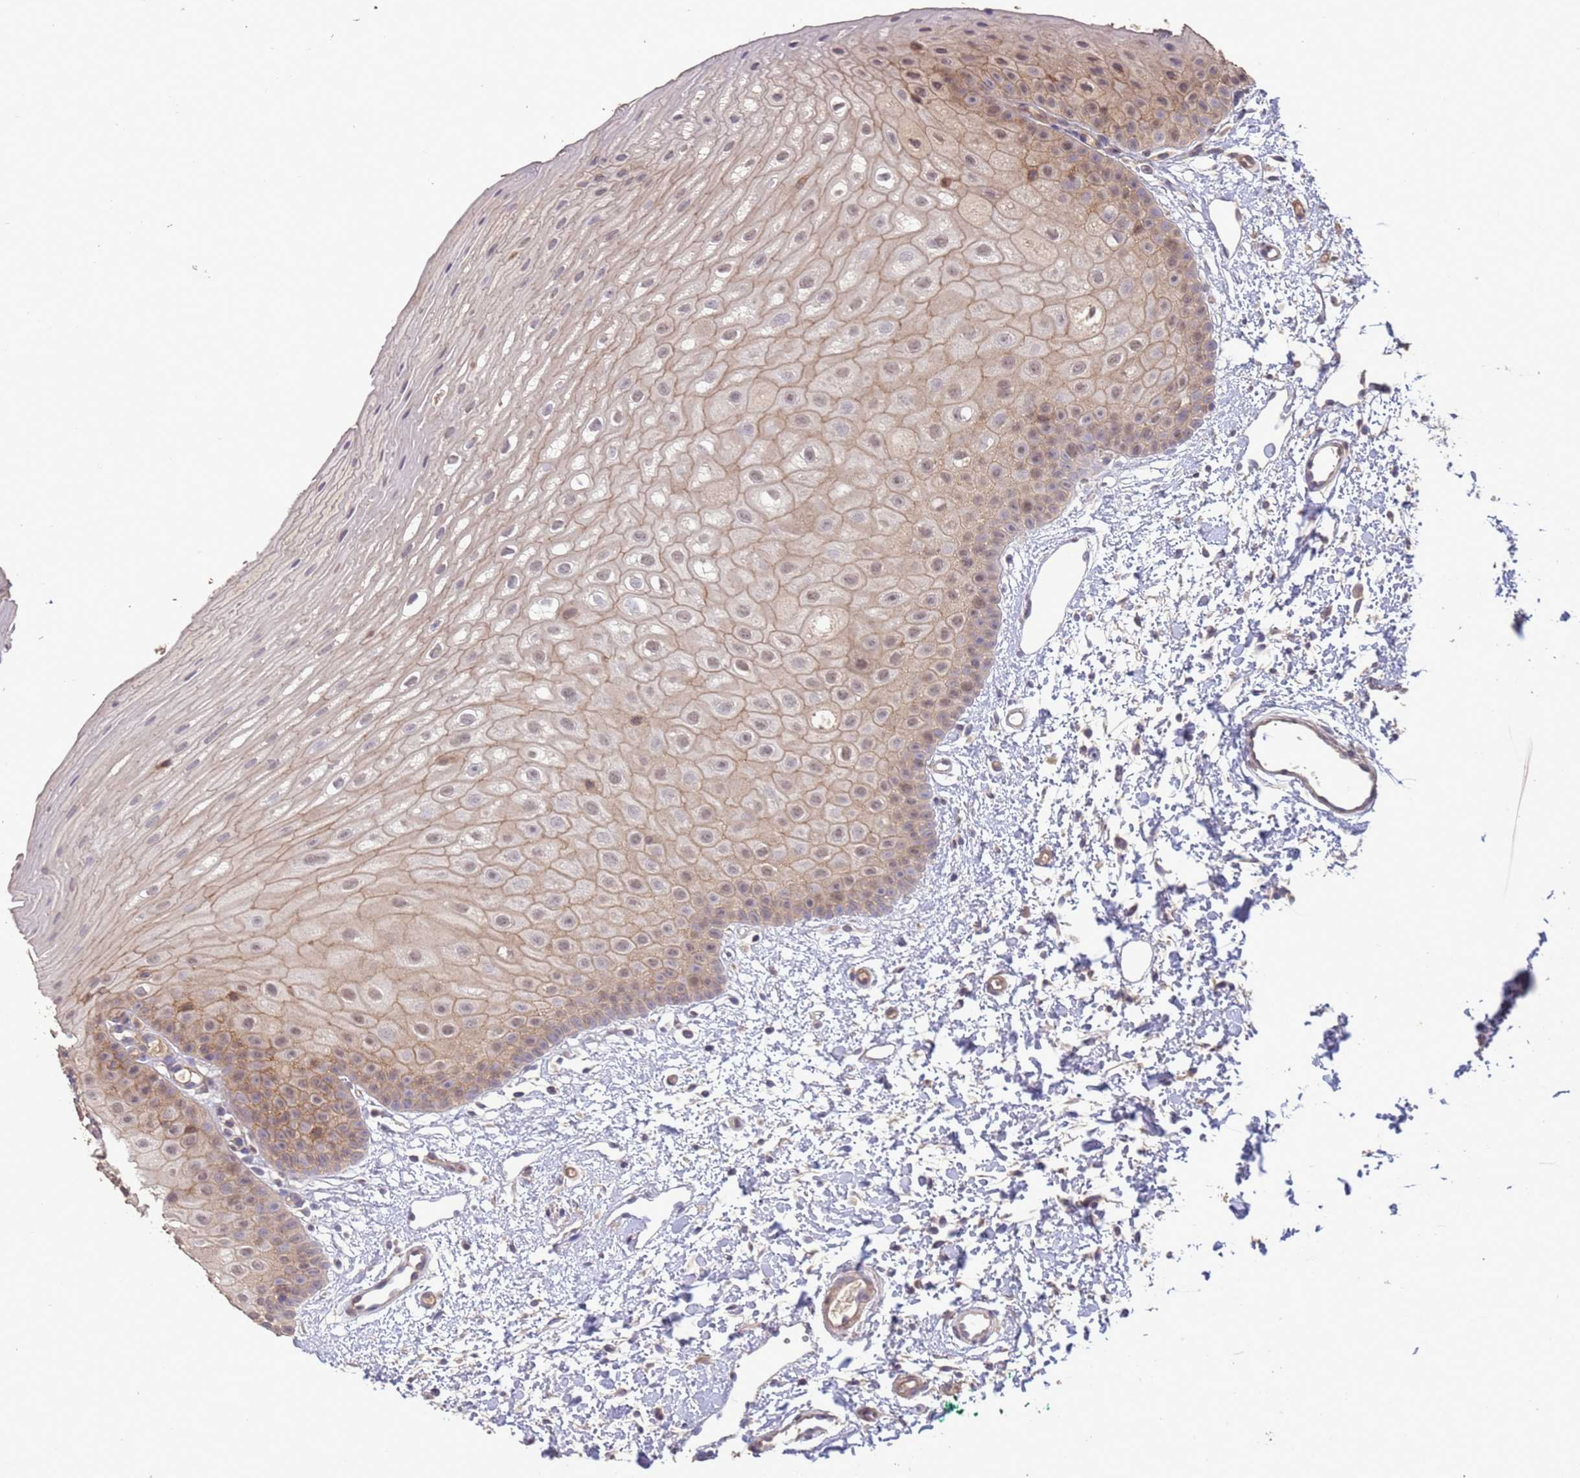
{"staining": {"intensity": "weak", "quantity": "25%-75%", "location": "cytoplasmic/membranous,nuclear"}, "tissue": "oral mucosa", "cell_type": "Squamous epithelial cells", "image_type": "normal", "snomed": [{"axis": "morphology", "description": "Normal tissue, NOS"}, {"axis": "topography", "description": "Oral tissue"}], "caption": "This micrograph reveals IHC staining of benign human oral mucosa, with low weak cytoplasmic/membranous,nuclear positivity in about 25%-75% of squamous epithelial cells.", "gene": "SLC9B2", "patient": {"sex": "female", "age": 67}}